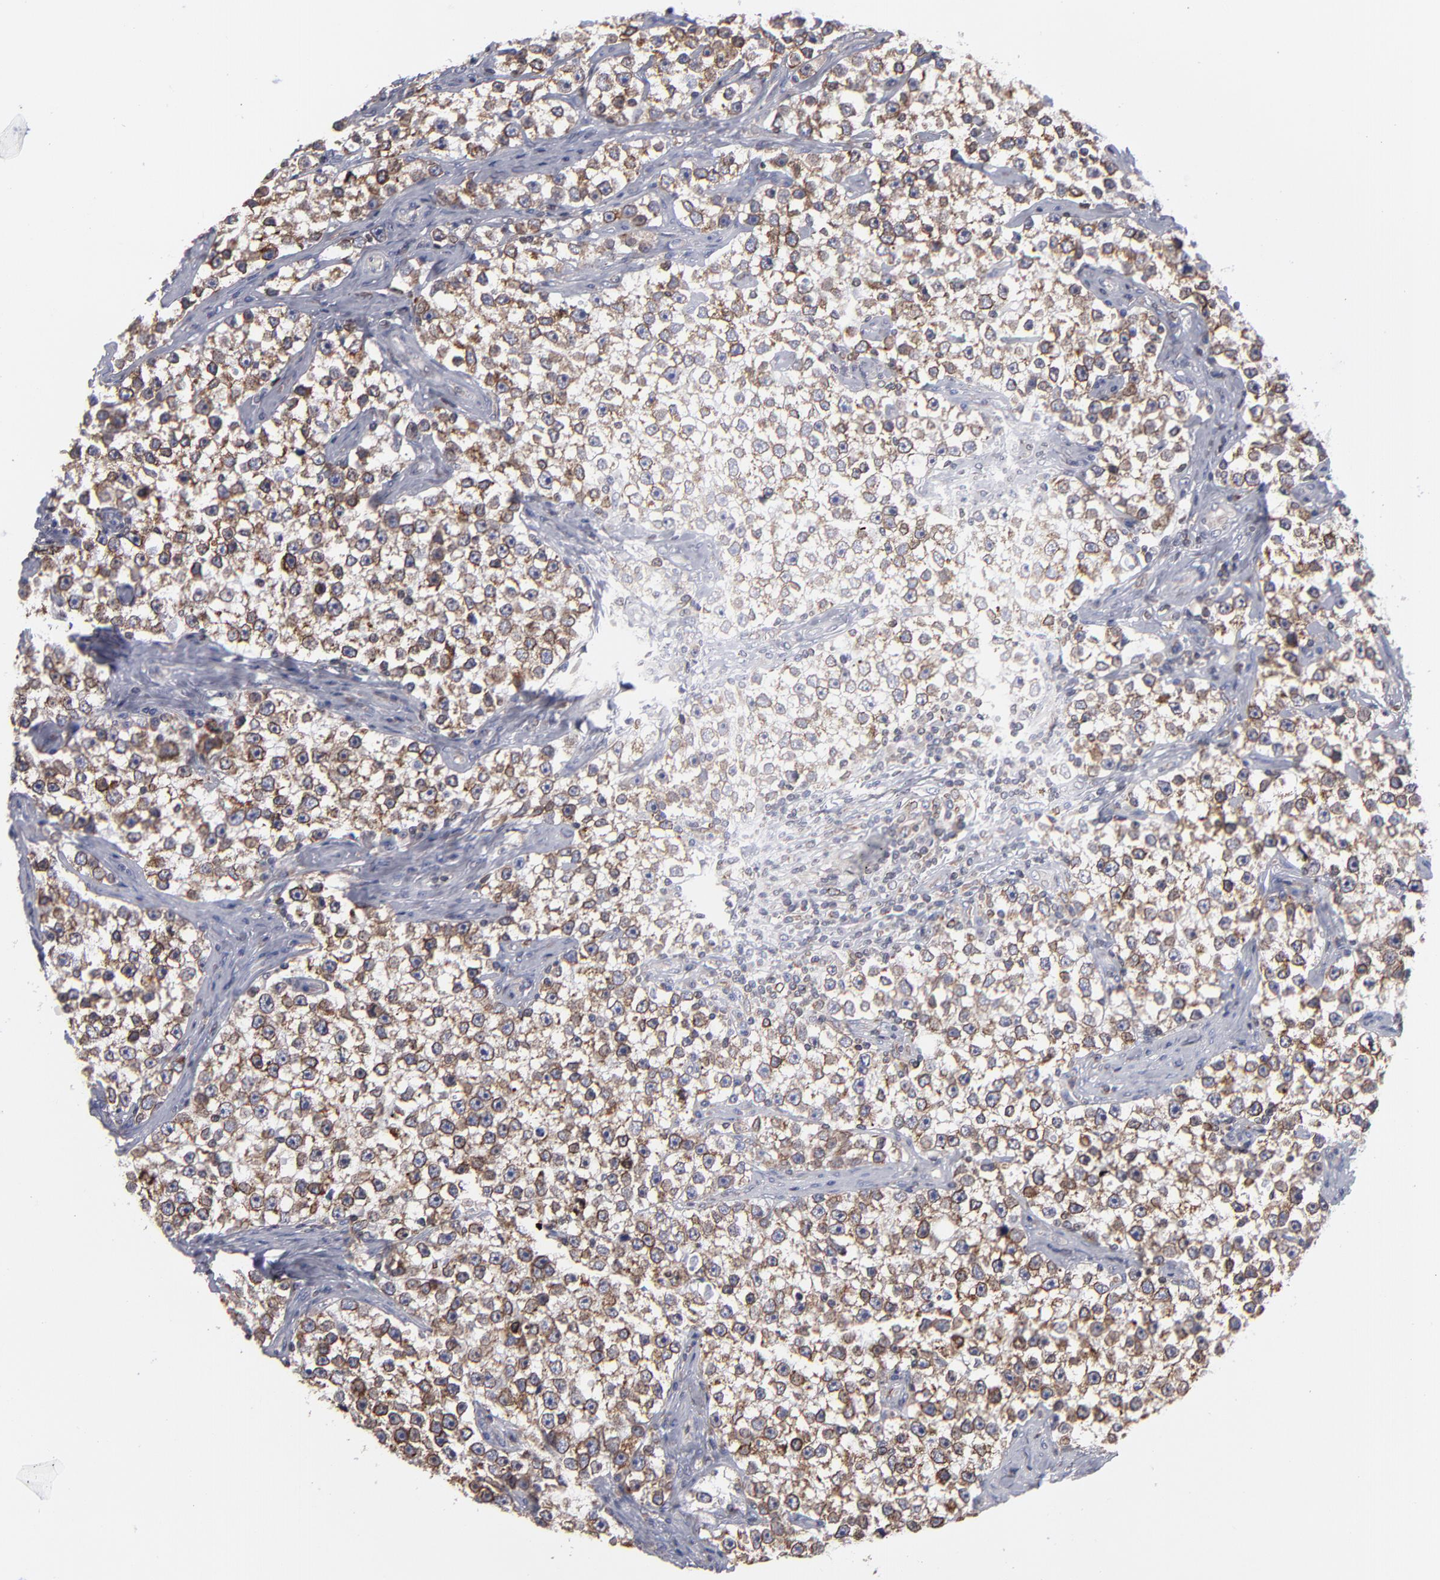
{"staining": {"intensity": "moderate", "quantity": ">75%", "location": "cytoplasmic/membranous"}, "tissue": "testis cancer", "cell_type": "Tumor cells", "image_type": "cancer", "snomed": [{"axis": "morphology", "description": "Seminoma, NOS"}, {"axis": "topography", "description": "Testis"}], "caption": "Immunohistochemical staining of testis cancer (seminoma) reveals medium levels of moderate cytoplasmic/membranous protein positivity in about >75% of tumor cells.", "gene": "TMX1", "patient": {"sex": "male", "age": 32}}